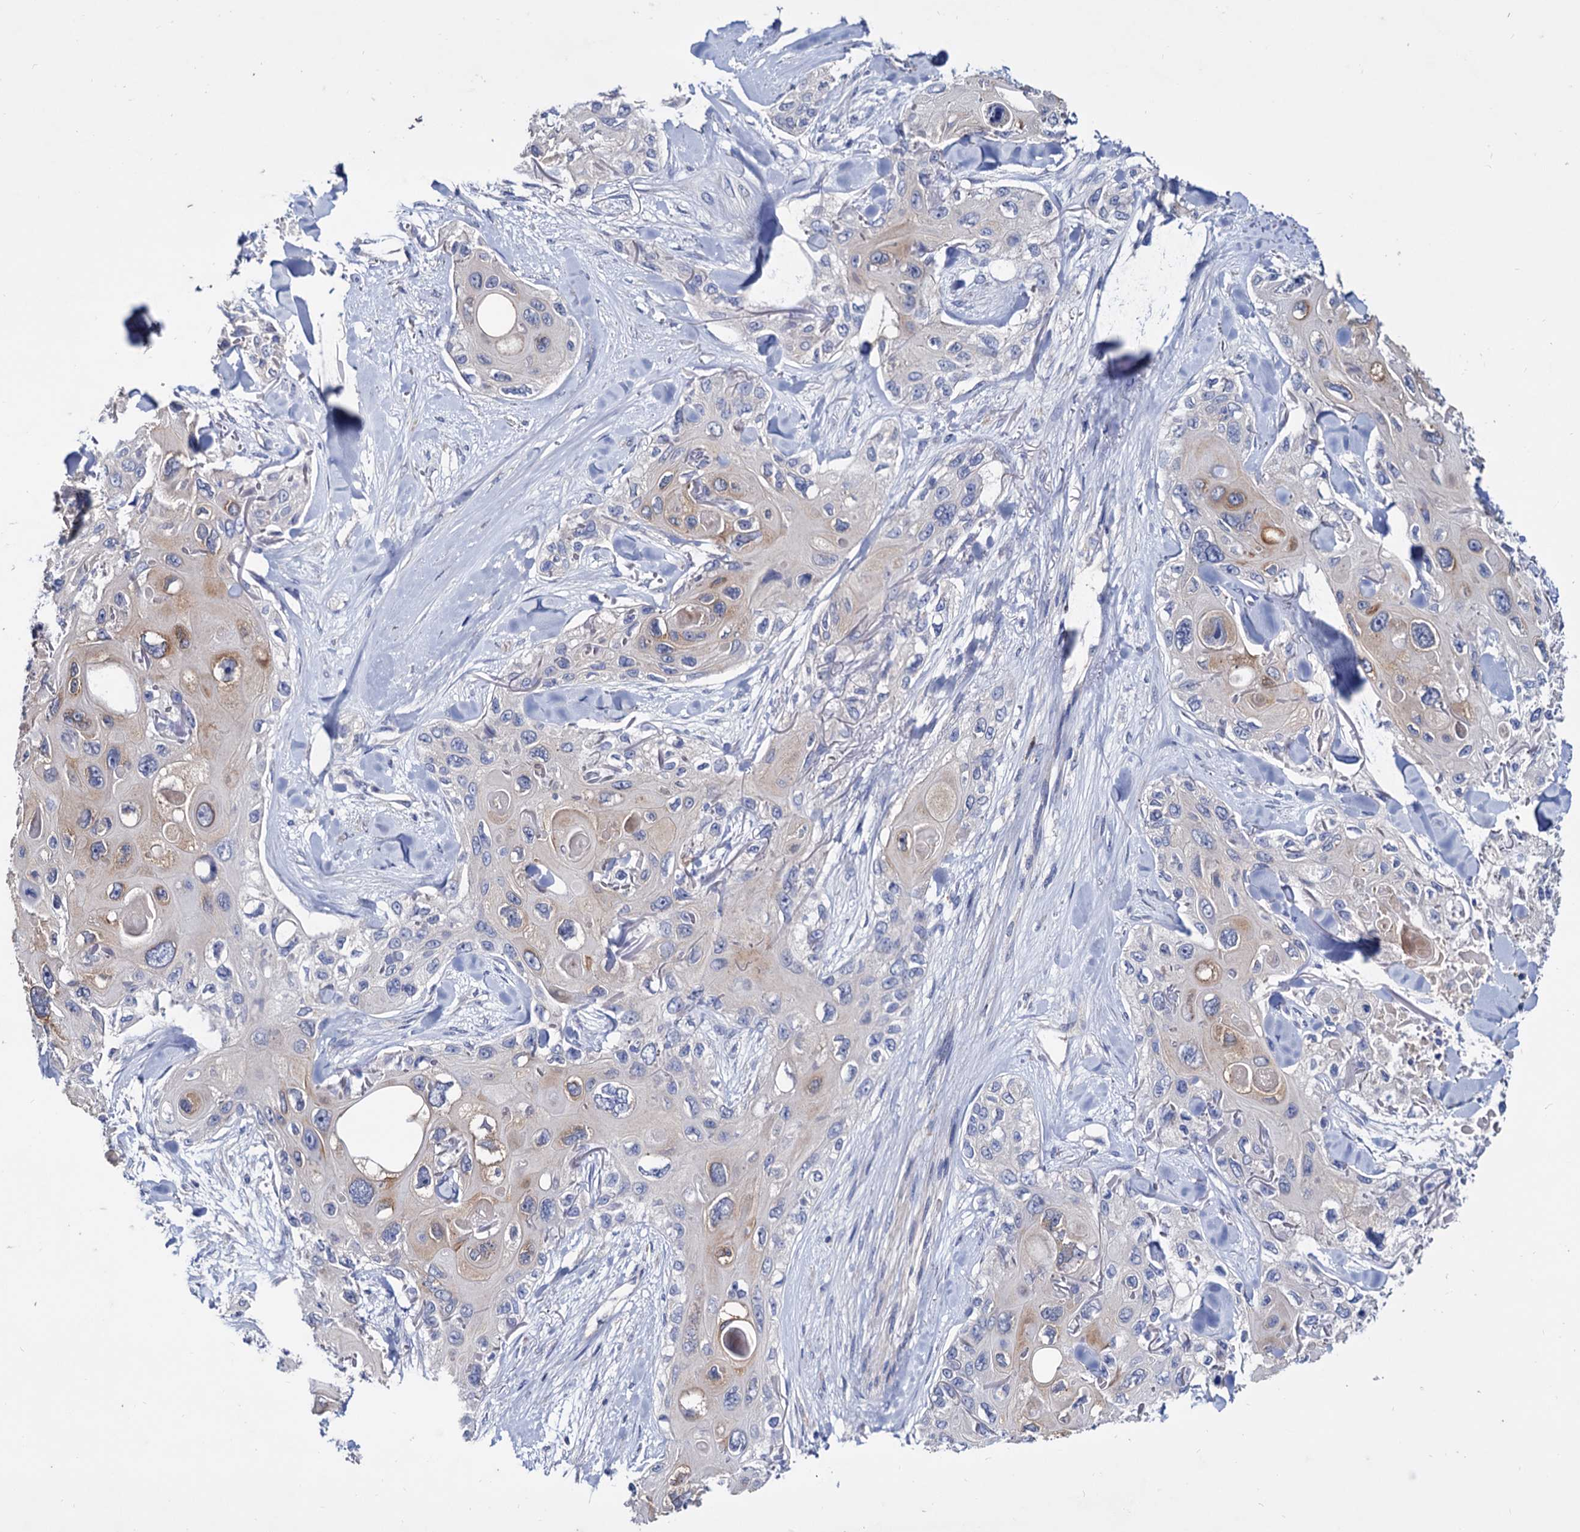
{"staining": {"intensity": "weak", "quantity": "<25%", "location": "cytoplasmic/membranous"}, "tissue": "skin cancer", "cell_type": "Tumor cells", "image_type": "cancer", "snomed": [{"axis": "morphology", "description": "Normal tissue, NOS"}, {"axis": "morphology", "description": "Squamous cell carcinoma, NOS"}, {"axis": "topography", "description": "Skin"}], "caption": "The IHC micrograph has no significant expression in tumor cells of skin cancer tissue. (Brightfield microscopy of DAB (3,3'-diaminobenzidine) immunohistochemistry at high magnification).", "gene": "NPAS4", "patient": {"sex": "male", "age": 72}}